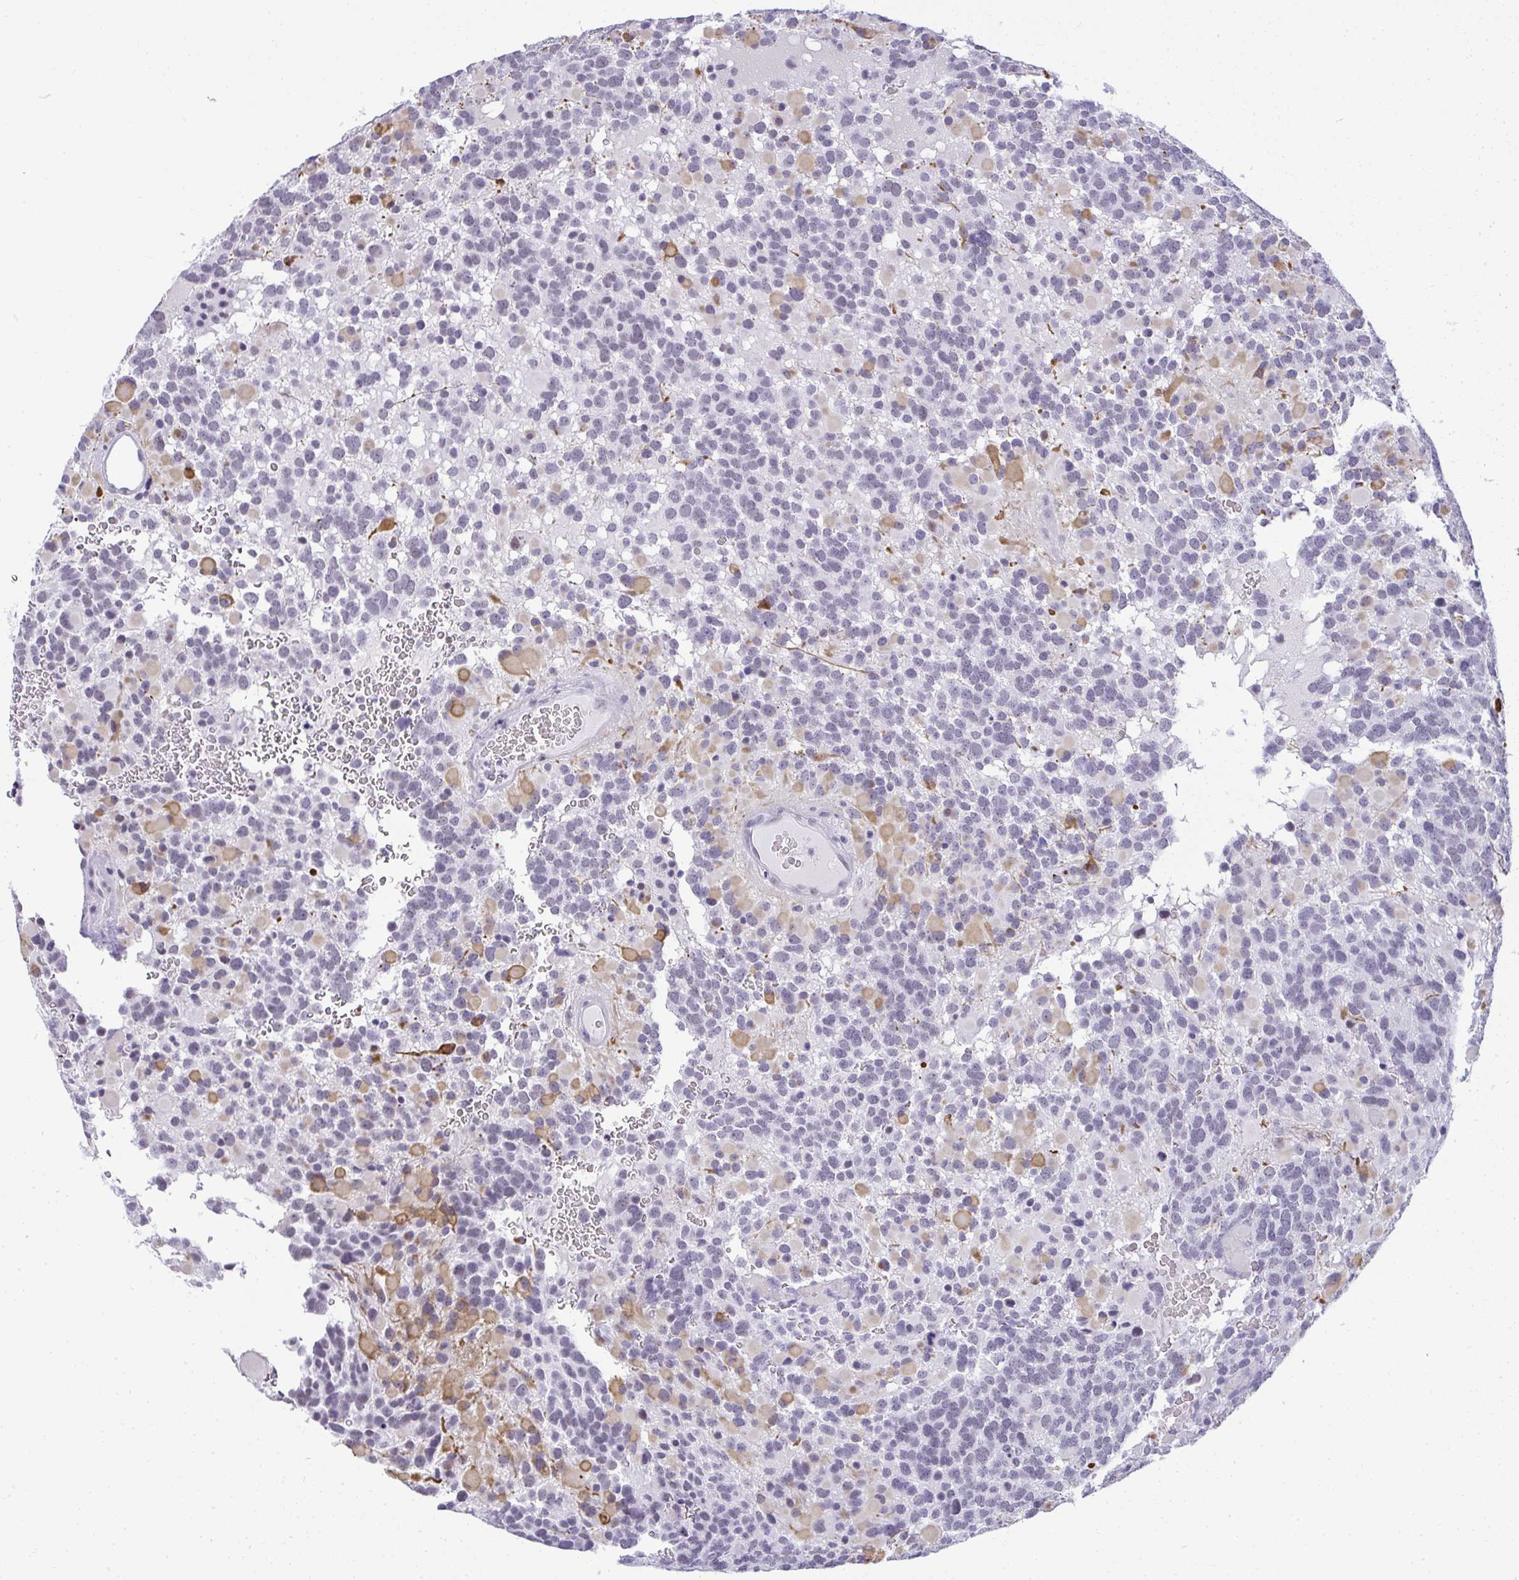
{"staining": {"intensity": "negative", "quantity": "none", "location": "none"}, "tissue": "glioma", "cell_type": "Tumor cells", "image_type": "cancer", "snomed": [{"axis": "morphology", "description": "Glioma, malignant, High grade"}, {"axis": "topography", "description": "Brain"}], "caption": "Human malignant glioma (high-grade) stained for a protein using immunohistochemistry shows no expression in tumor cells.", "gene": "PLA2G1B", "patient": {"sex": "female", "age": 40}}